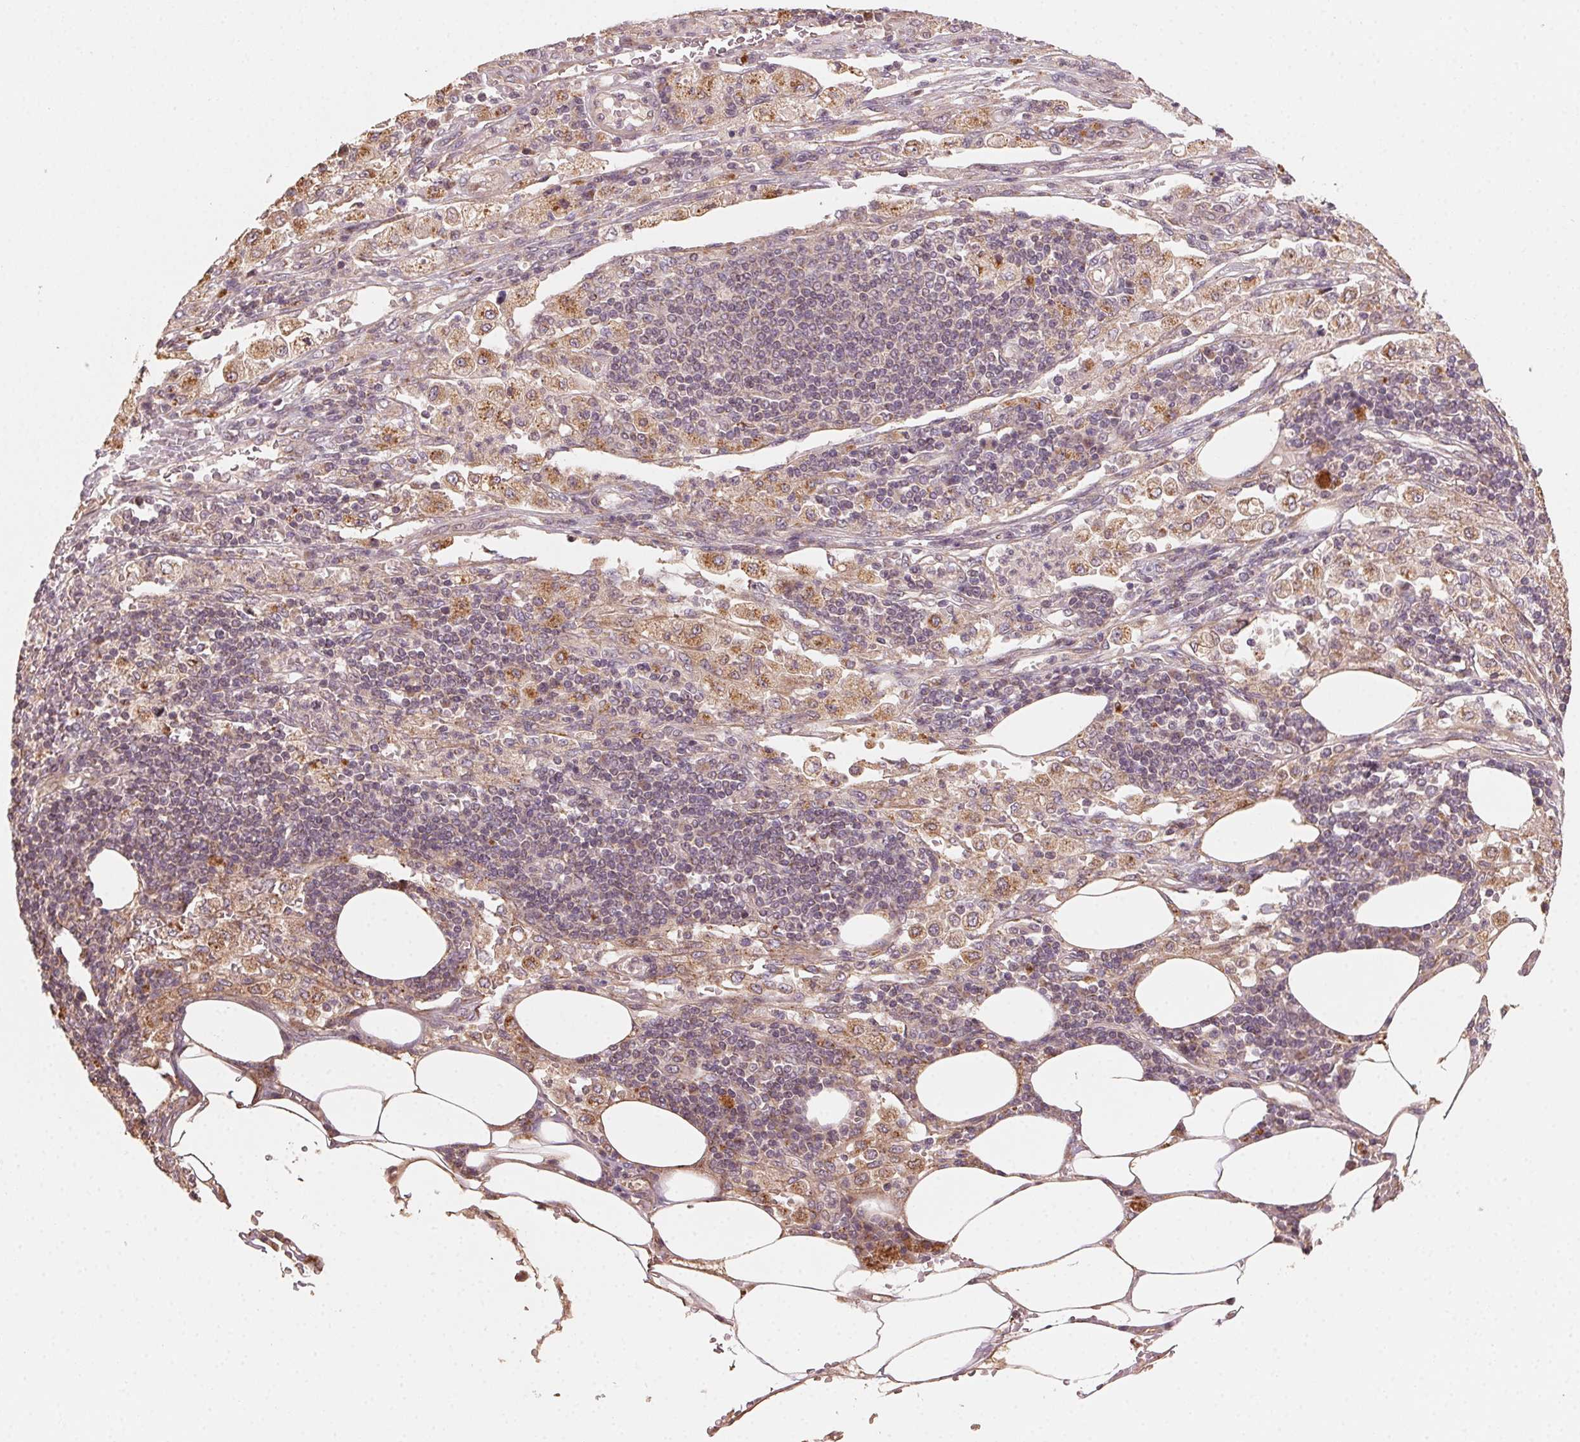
{"staining": {"intensity": "moderate", "quantity": ">75%", "location": "cytoplasmic/membranous"}, "tissue": "pancreatic cancer", "cell_type": "Tumor cells", "image_type": "cancer", "snomed": [{"axis": "morphology", "description": "Adenocarcinoma, NOS"}, {"axis": "topography", "description": "Pancreas"}], "caption": "Human pancreatic cancer stained with a brown dye exhibits moderate cytoplasmic/membranous positive staining in approximately >75% of tumor cells.", "gene": "WBP2", "patient": {"sex": "female", "age": 61}}